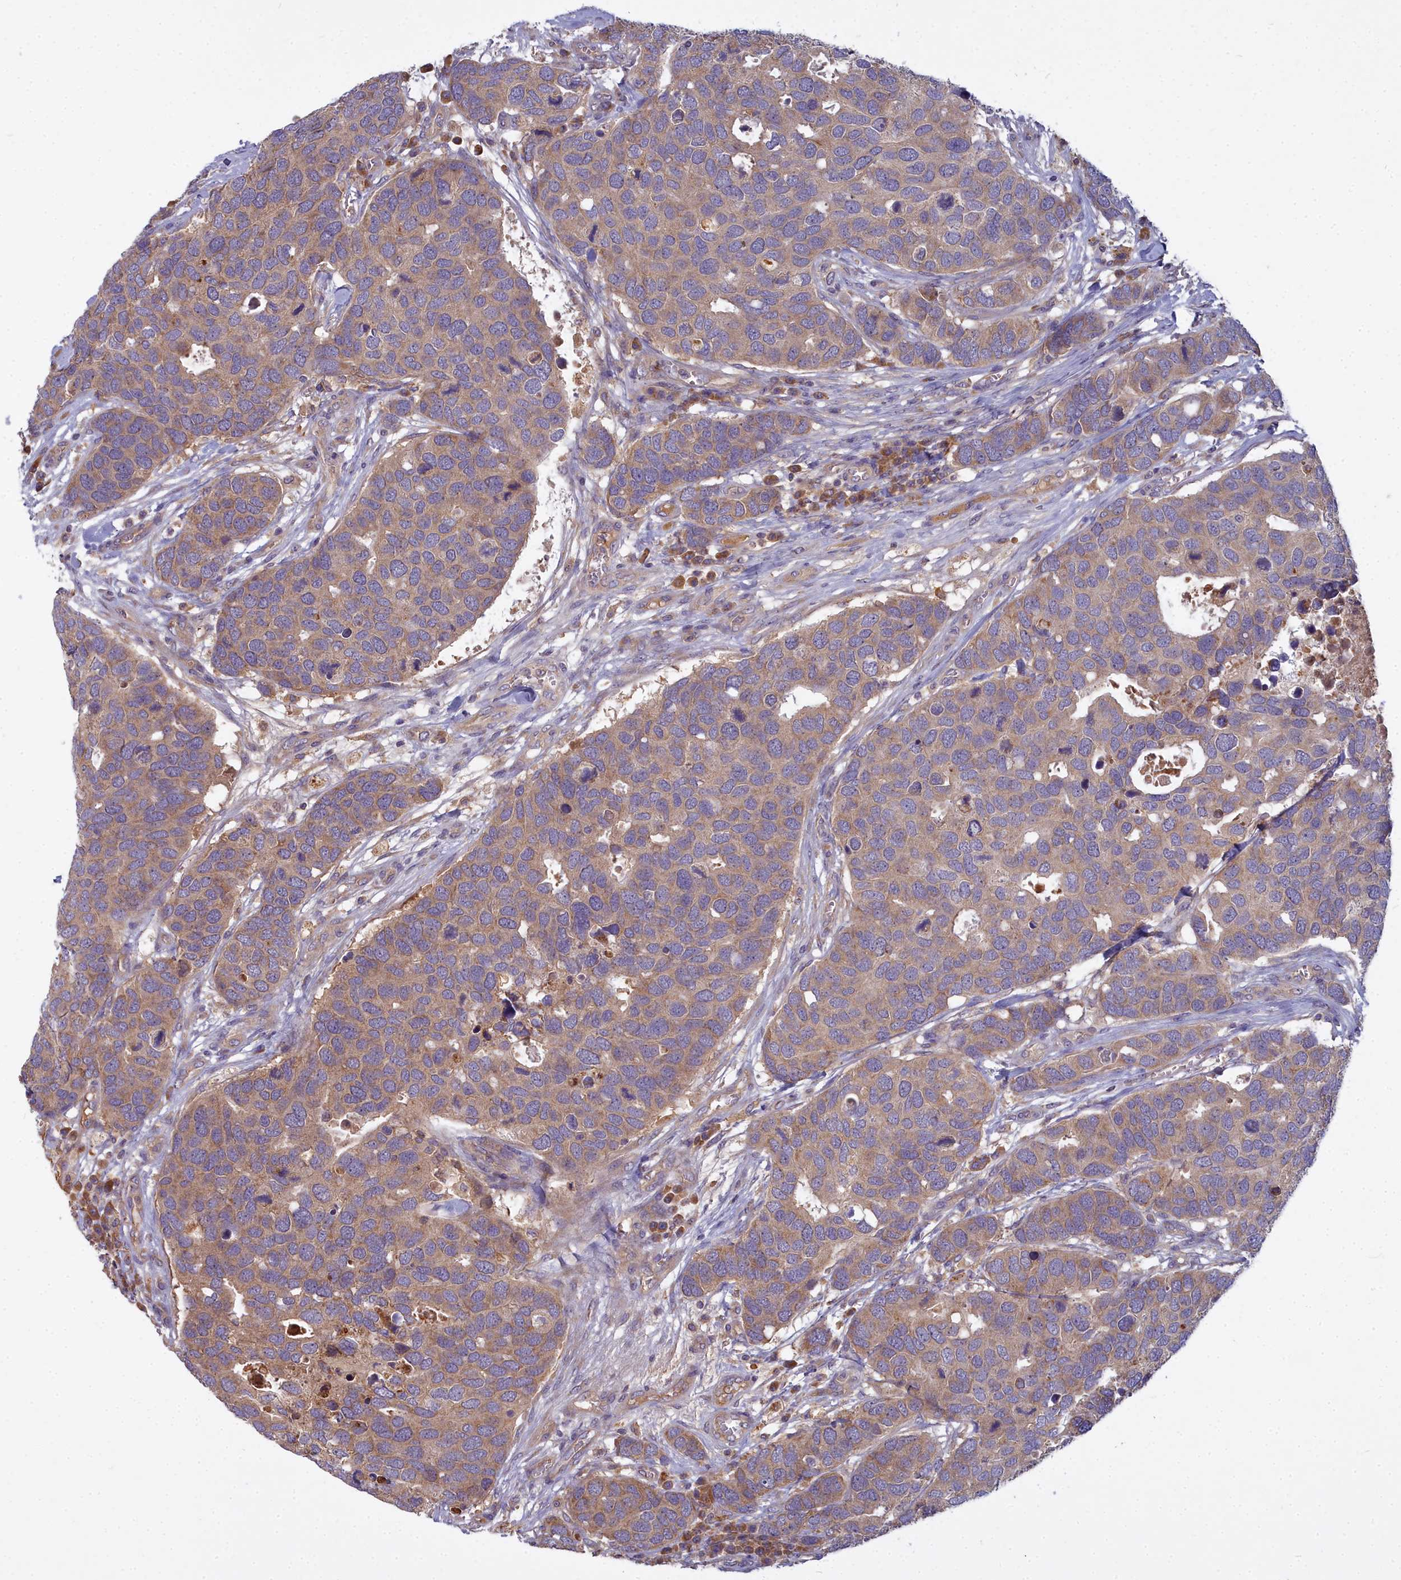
{"staining": {"intensity": "moderate", "quantity": ">75%", "location": "cytoplasmic/membranous"}, "tissue": "breast cancer", "cell_type": "Tumor cells", "image_type": "cancer", "snomed": [{"axis": "morphology", "description": "Duct carcinoma"}, {"axis": "topography", "description": "Breast"}], "caption": "Protein staining by IHC displays moderate cytoplasmic/membranous expression in about >75% of tumor cells in breast cancer.", "gene": "CCDC167", "patient": {"sex": "female", "age": 83}}